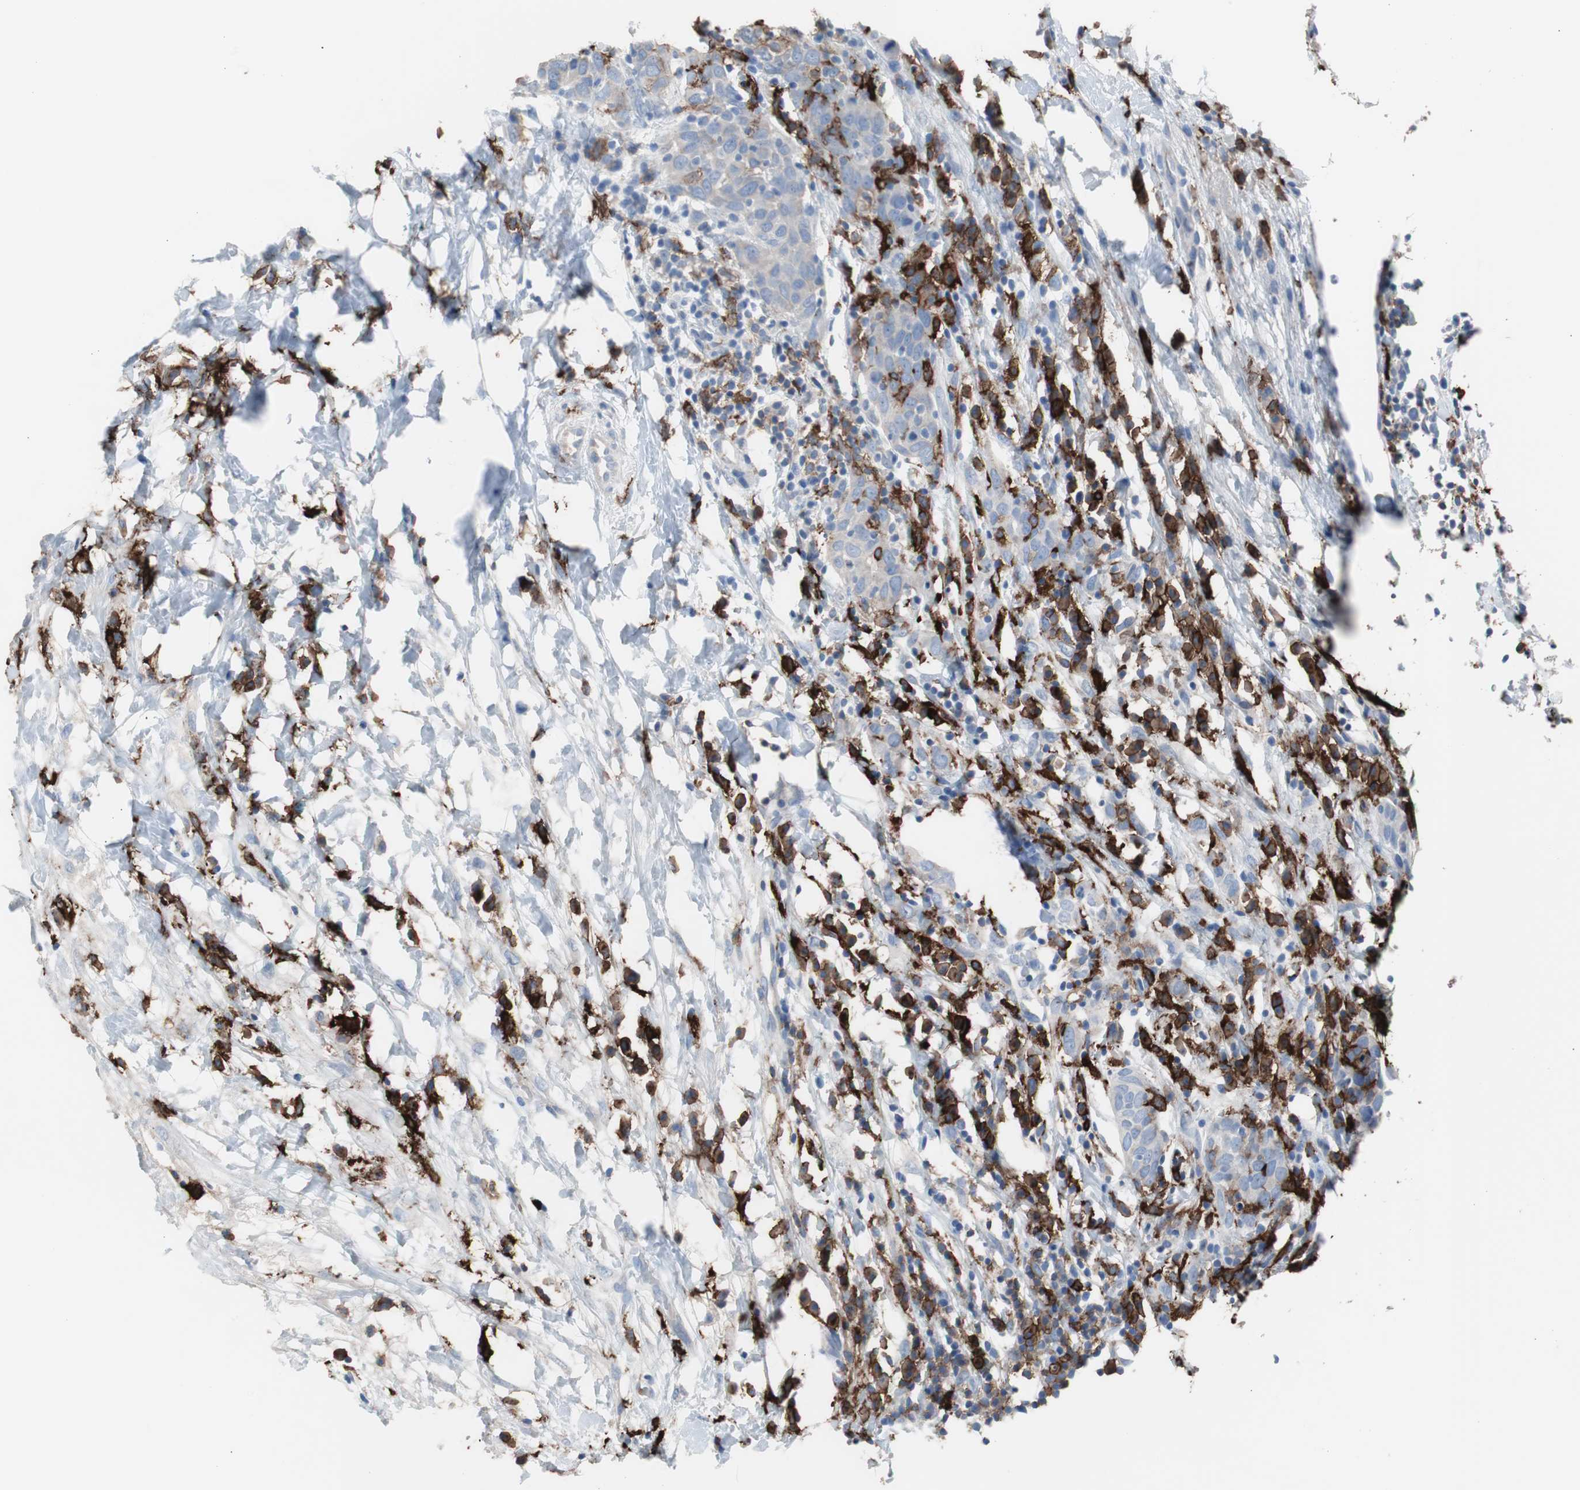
{"staining": {"intensity": "negative", "quantity": "none", "location": "none"}, "tissue": "breast cancer", "cell_type": "Tumor cells", "image_type": "cancer", "snomed": [{"axis": "morphology", "description": "Duct carcinoma"}, {"axis": "topography", "description": "Breast"}], "caption": "Tumor cells show no significant protein positivity in invasive ductal carcinoma (breast). The staining was performed using DAB (3,3'-diaminobenzidine) to visualize the protein expression in brown, while the nuclei were stained in blue with hematoxylin (Magnification: 20x).", "gene": "FCGR2B", "patient": {"sex": "female", "age": 37}}